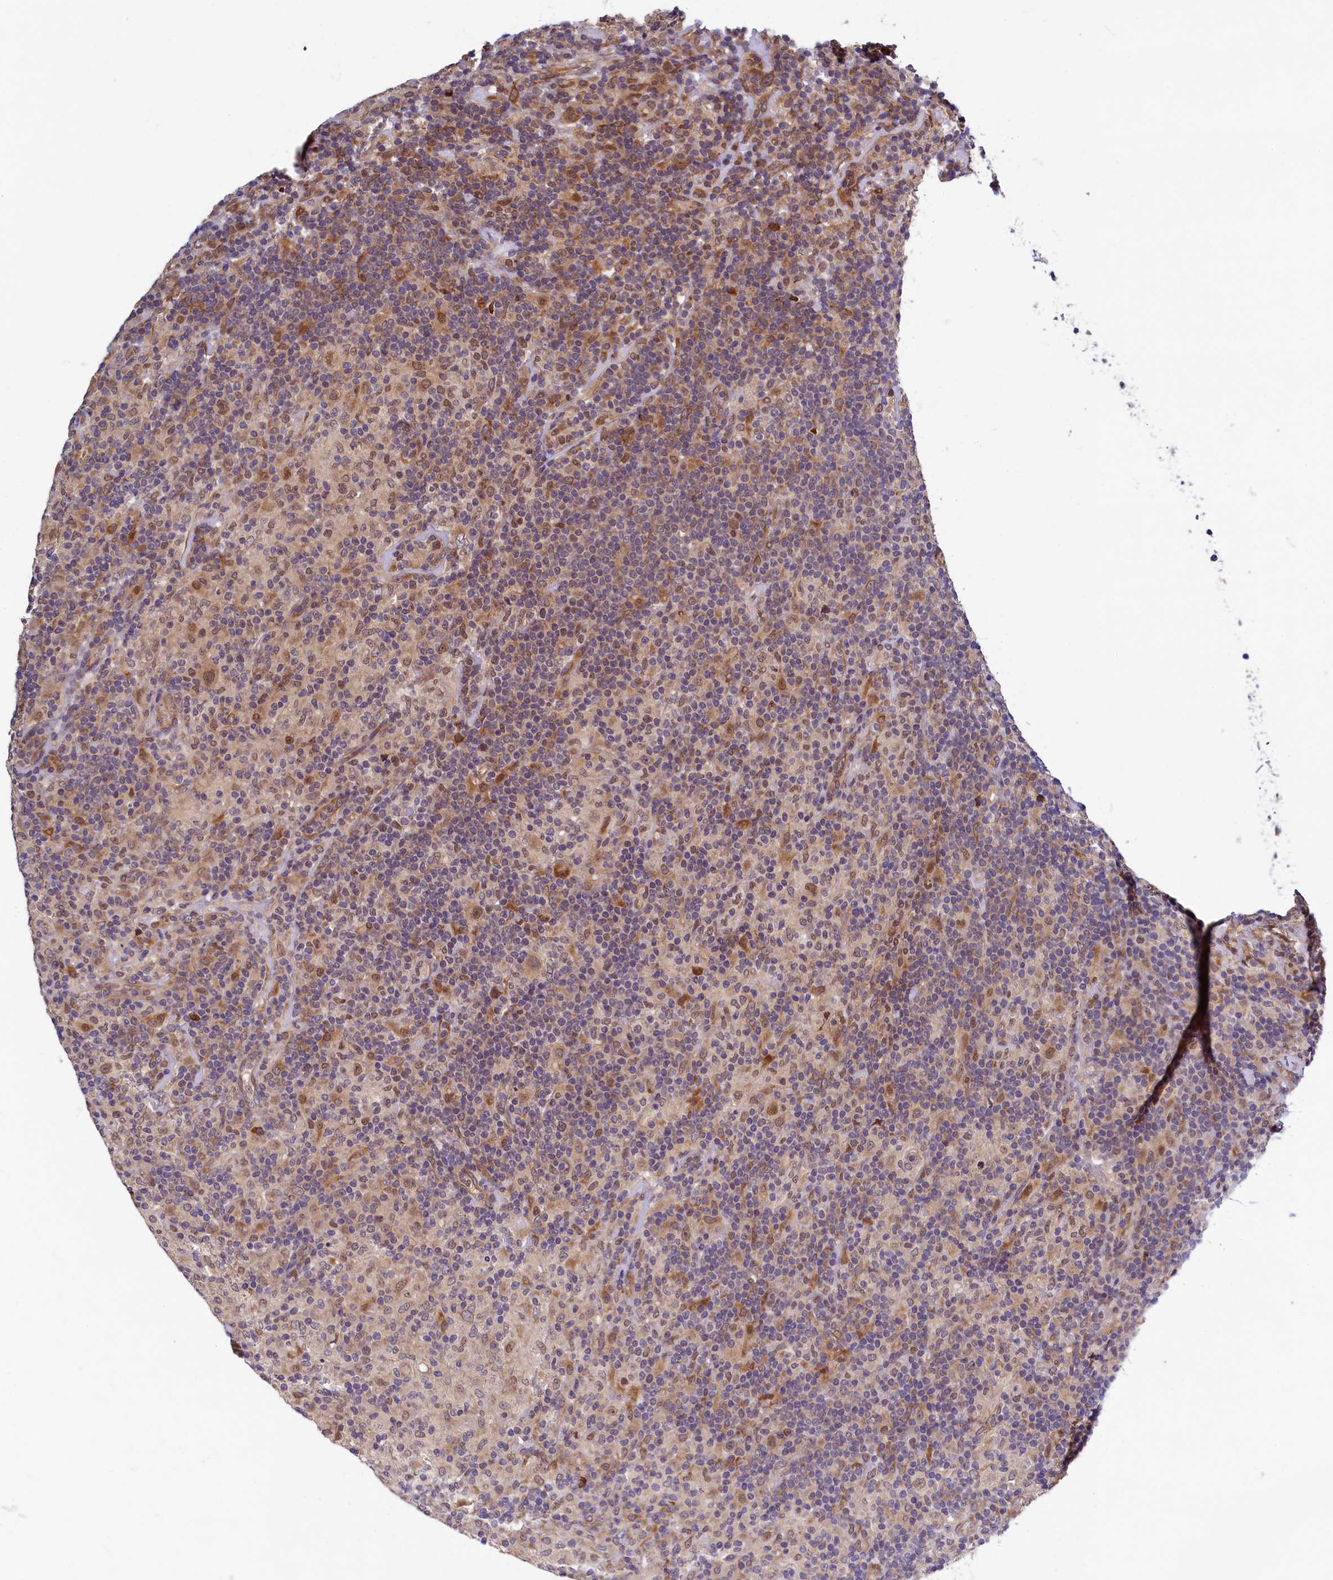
{"staining": {"intensity": "moderate", "quantity": "25%-75%", "location": "cytoplasmic/membranous,nuclear"}, "tissue": "lymphoma", "cell_type": "Tumor cells", "image_type": "cancer", "snomed": [{"axis": "morphology", "description": "Hodgkin's disease, NOS"}, {"axis": "topography", "description": "Lymph node"}], "caption": "IHC histopathology image of human lymphoma stained for a protein (brown), which shows medium levels of moderate cytoplasmic/membranous and nuclear expression in about 25%-75% of tumor cells.", "gene": "SLC16A14", "patient": {"sex": "male", "age": 70}}